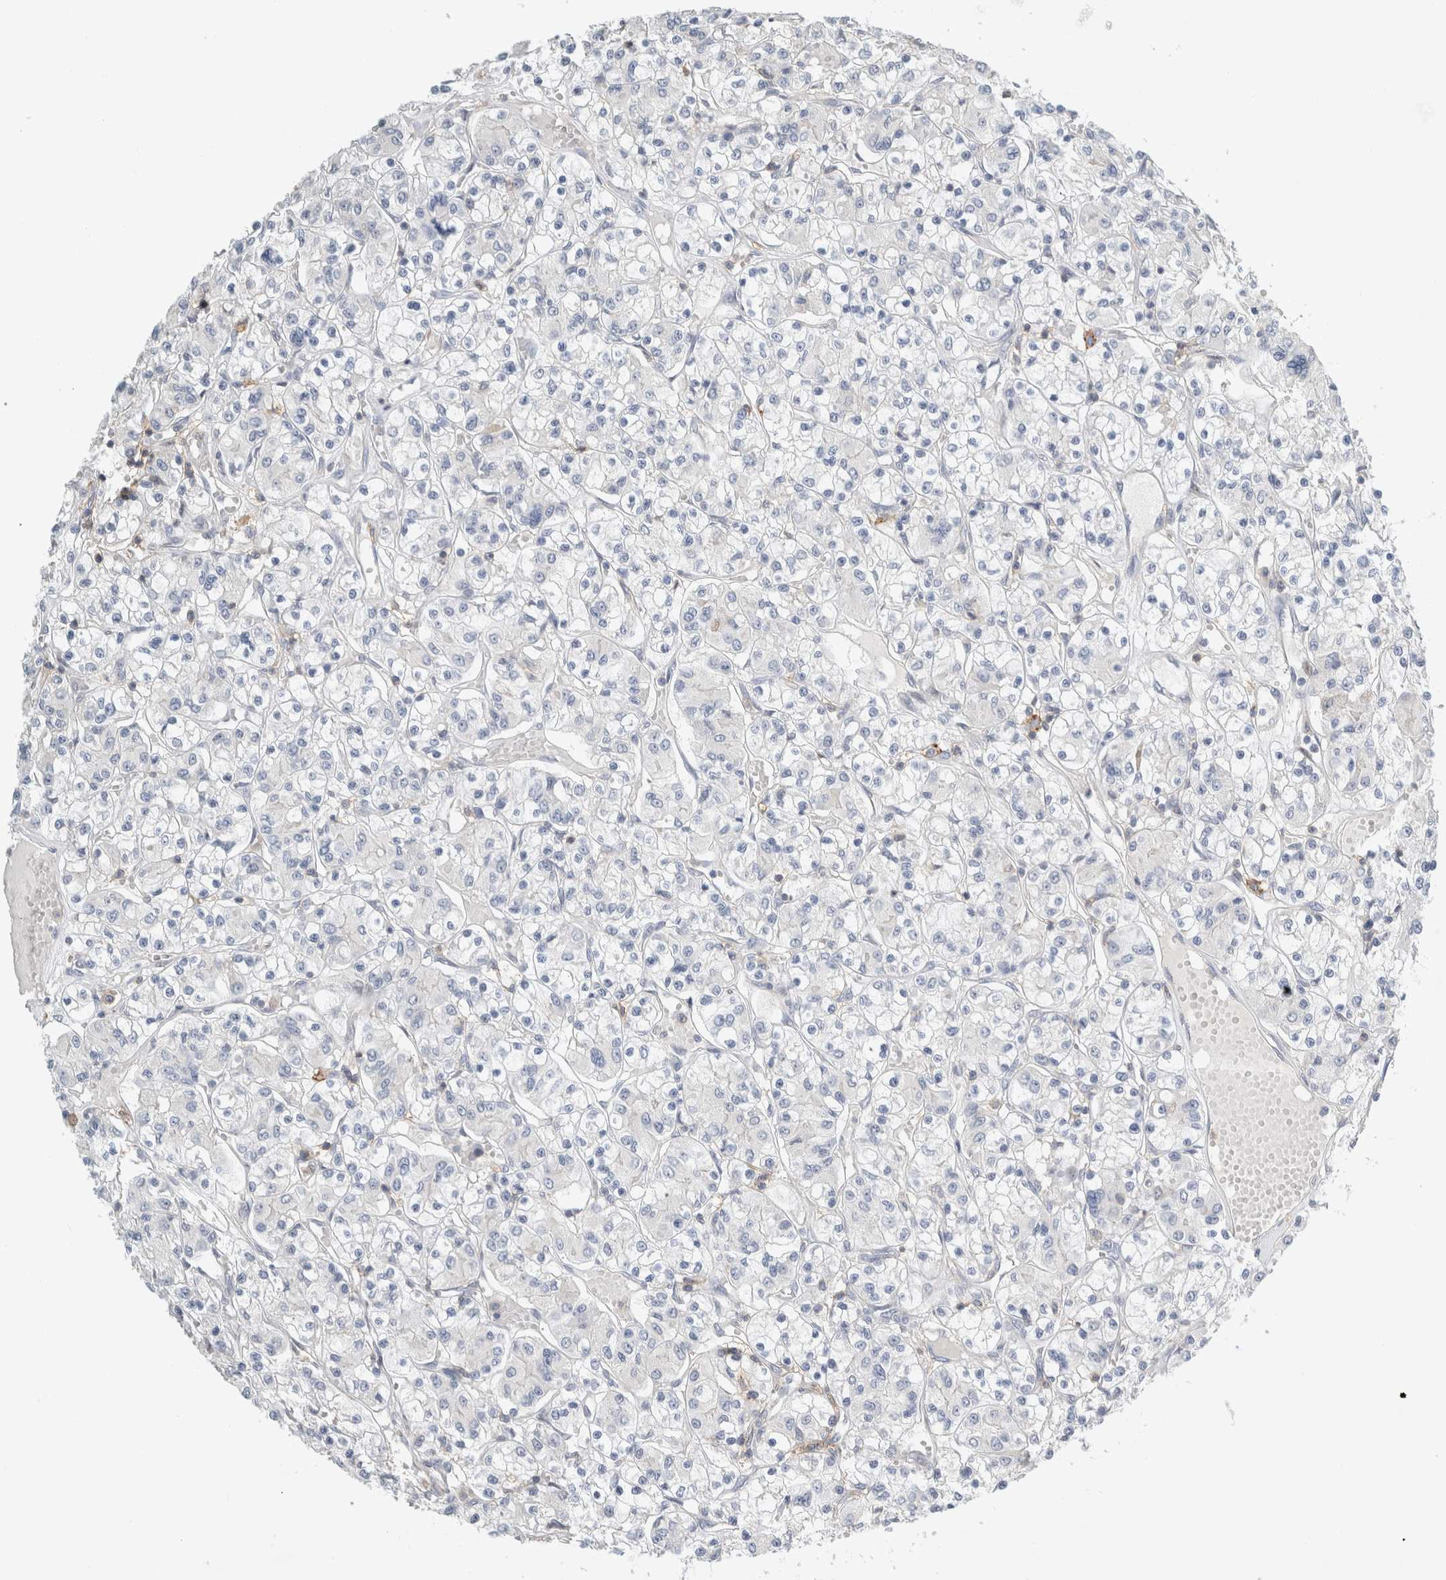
{"staining": {"intensity": "negative", "quantity": "none", "location": "none"}, "tissue": "renal cancer", "cell_type": "Tumor cells", "image_type": "cancer", "snomed": [{"axis": "morphology", "description": "Adenocarcinoma, NOS"}, {"axis": "topography", "description": "Kidney"}], "caption": "IHC photomicrograph of human renal cancer stained for a protein (brown), which exhibits no expression in tumor cells. (Stains: DAB IHC with hematoxylin counter stain, Microscopy: brightfield microscopy at high magnification).", "gene": "ERCC6L2", "patient": {"sex": "female", "age": 59}}